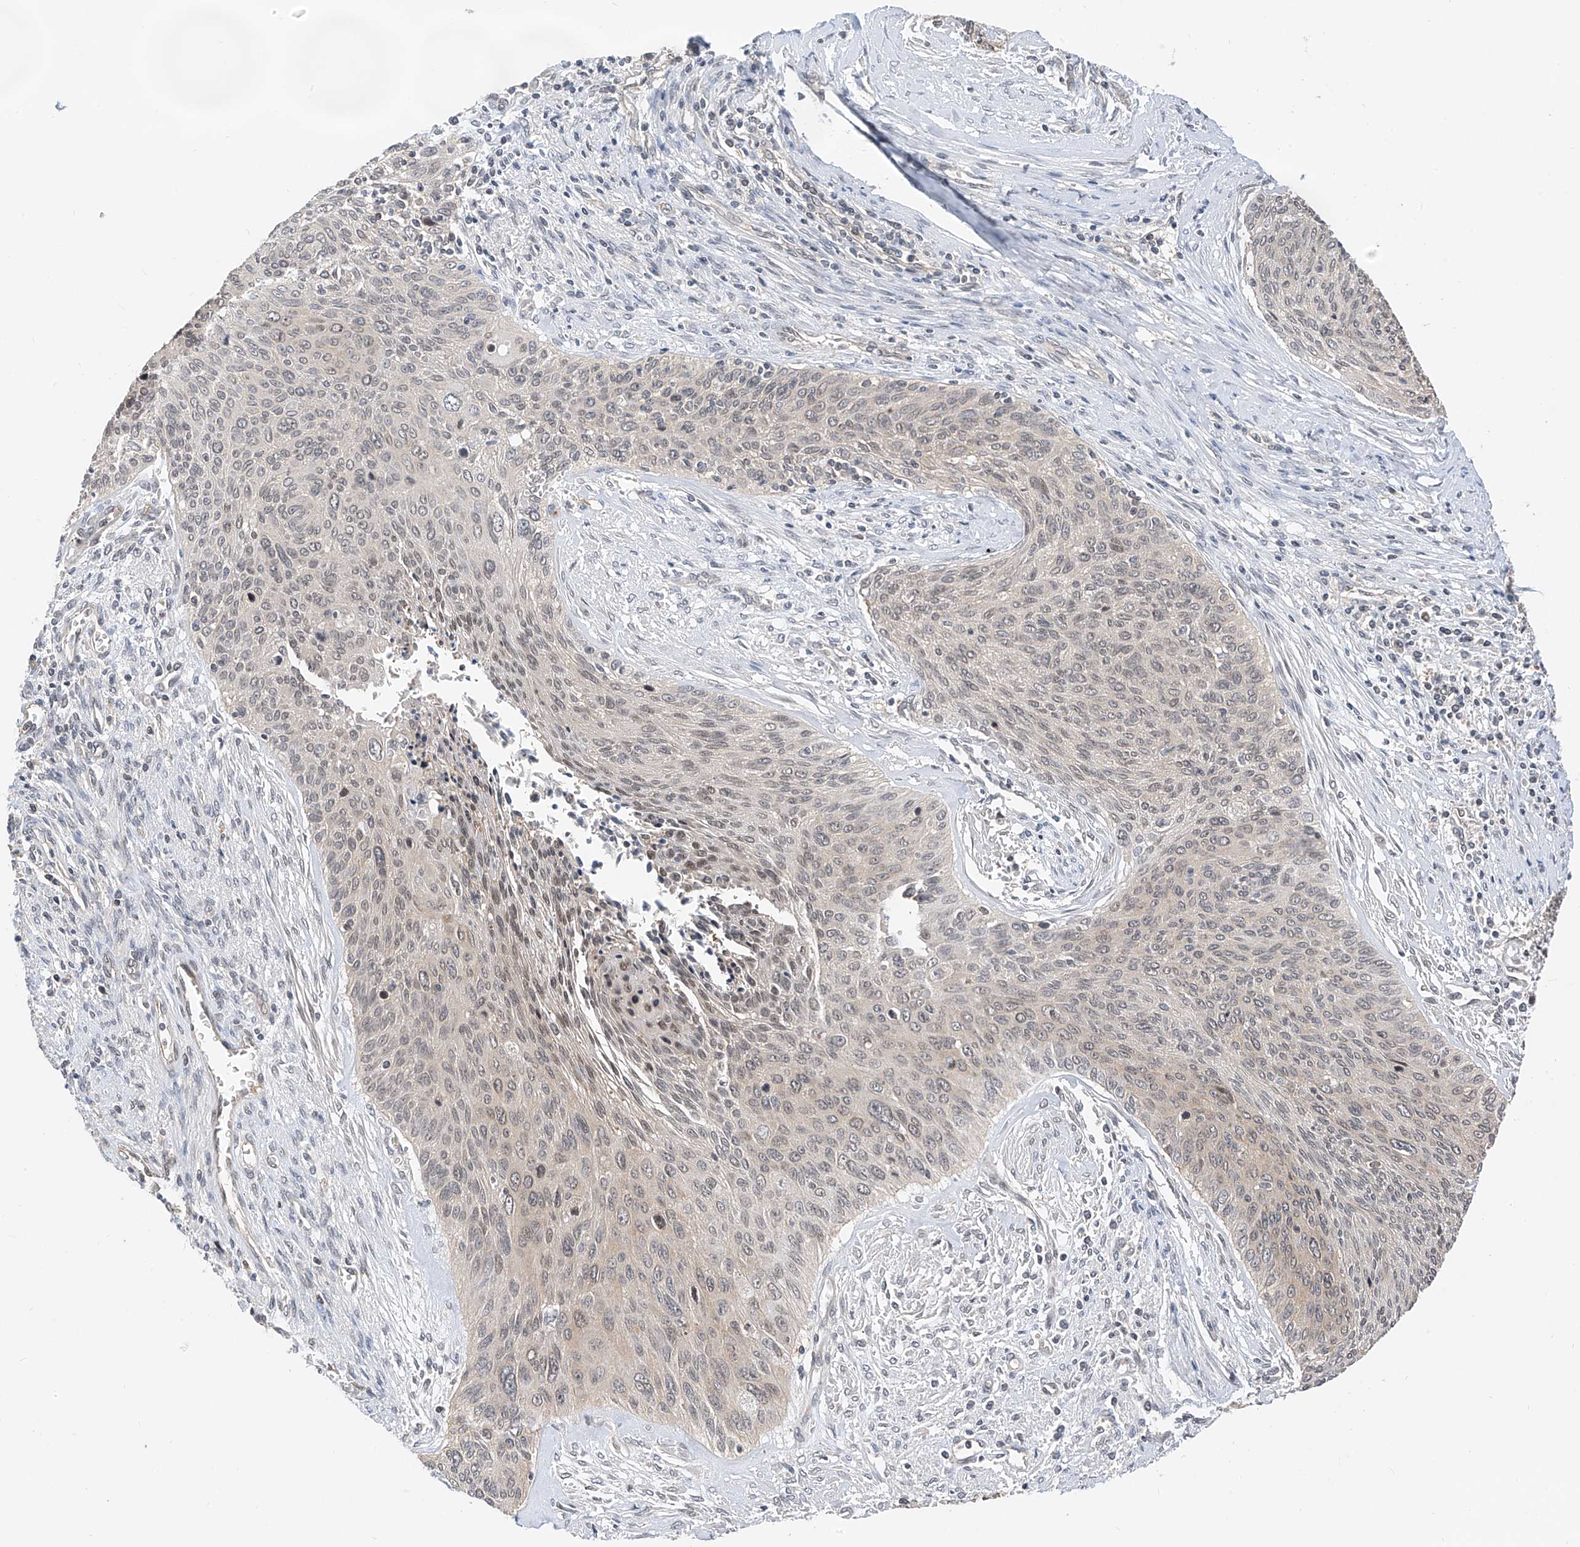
{"staining": {"intensity": "weak", "quantity": "<25%", "location": "nuclear"}, "tissue": "cervical cancer", "cell_type": "Tumor cells", "image_type": "cancer", "snomed": [{"axis": "morphology", "description": "Squamous cell carcinoma, NOS"}, {"axis": "topography", "description": "Cervix"}], "caption": "Immunohistochemistry histopathology image of neoplastic tissue: cervical cancer (squamous cell carcinoma) stained with DAB (3,3'-diaminobenzidine) displays no significant protein staining in tumor cells.", "gene": "PPA2", "patient": {"sex": "female", "age": 55}}